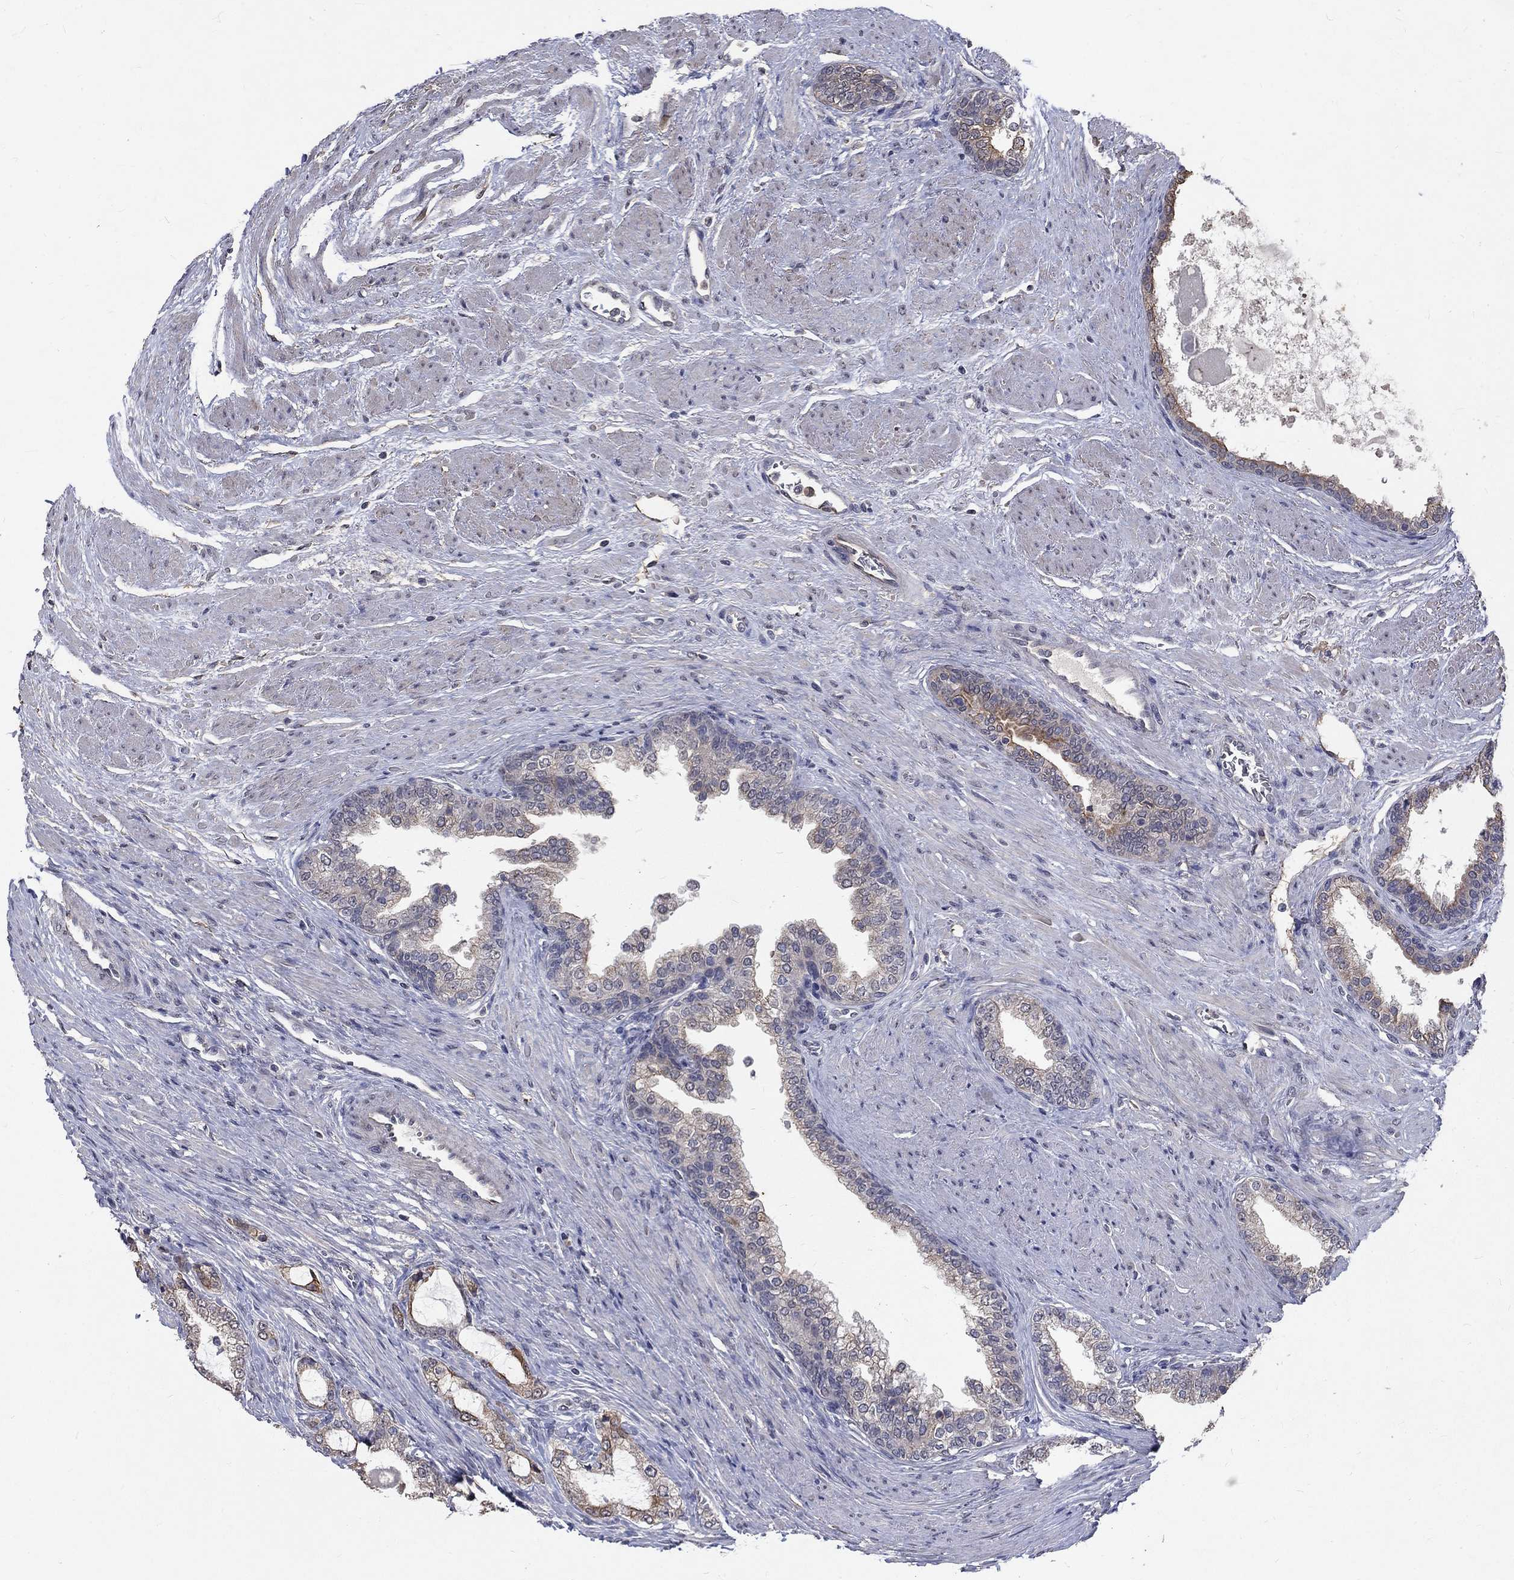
{"staining": {"intensity": "moderate", "quantity": "<25%", "location": "cytoplasmic/membranous"}, "tissue": "prostate cancer", "cell_type": "Tumor cells", "image_type": "cancer", "snomed": [{"axis": "morphology", "description": "Adenocarcinoma, NOS"}, {"axis": "topography", "description": "Prostate and seminal vesicle, NOS"}, {"axis": "topography", "description": "Prostate"}], "caption": "Prostate cancer (adenocarcinoma) was stained to show a protein in brown. There is low levels of moderate cytoplasmic/membranous staining in about <25% of tumor cells.", "gene": "CHST5", "patient": {"sex": "male", "age": 62}}